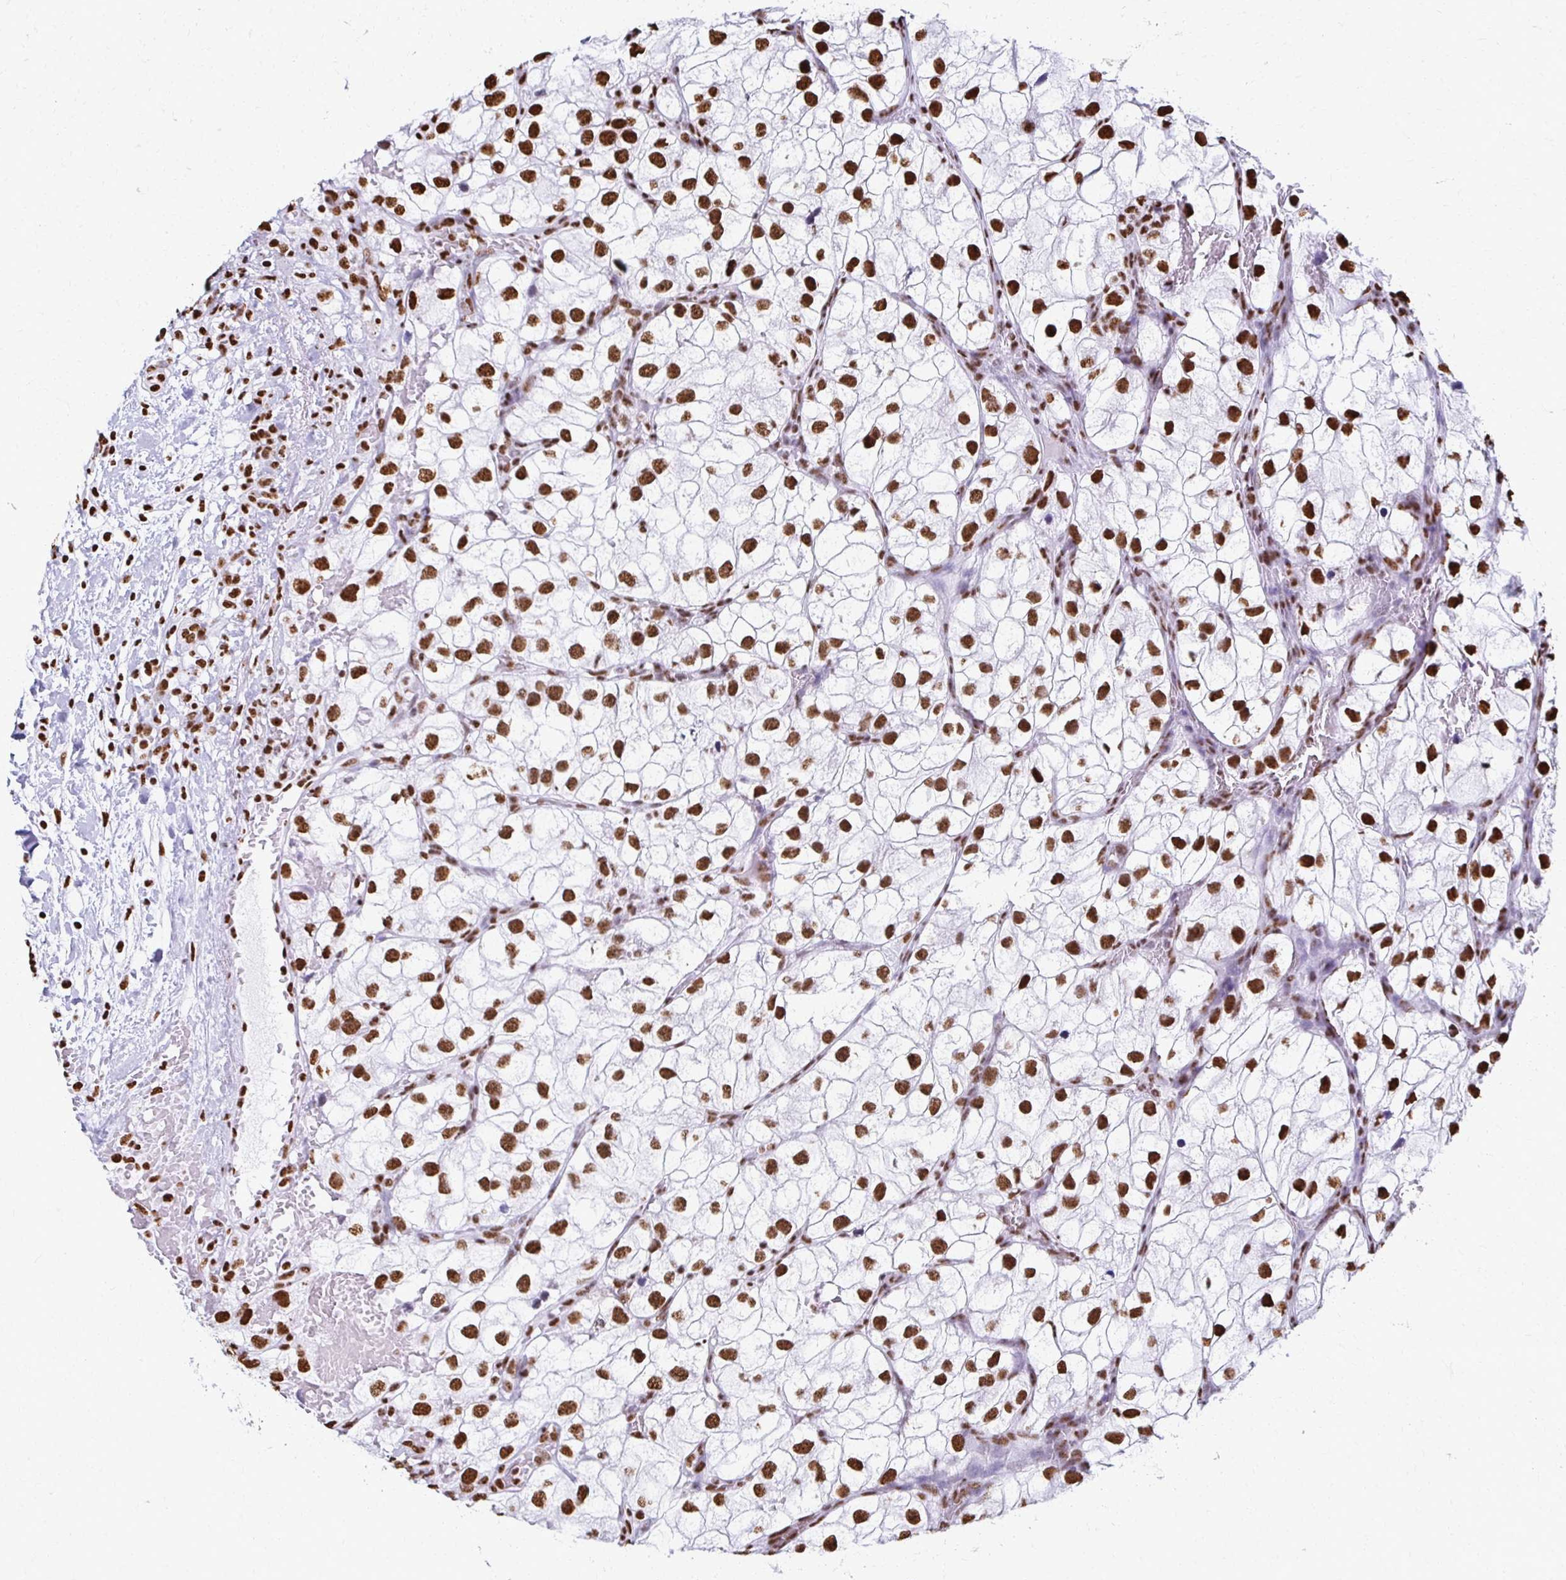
{"staining": {"intensity": "strong", "quantity": ">75%", "location": "nuclear"}, "tissue": "renal cancer", "cell_type": "Tumor cells", "image_type": "cancer", "snomed": [{"axis": "morphology", "description": "Adenocarcinoma, NOS"}, {"axis": "topography", "description": "Kidney"}], "caption": "An IHC photomicrograph of neoplastic tissue is shown. Protein staining in brown labels strong nuclear positivity in renal adenocarcinoma within tumor cells.", "gene": "NONO", "patient": {"sex": "male", "age": 59}}